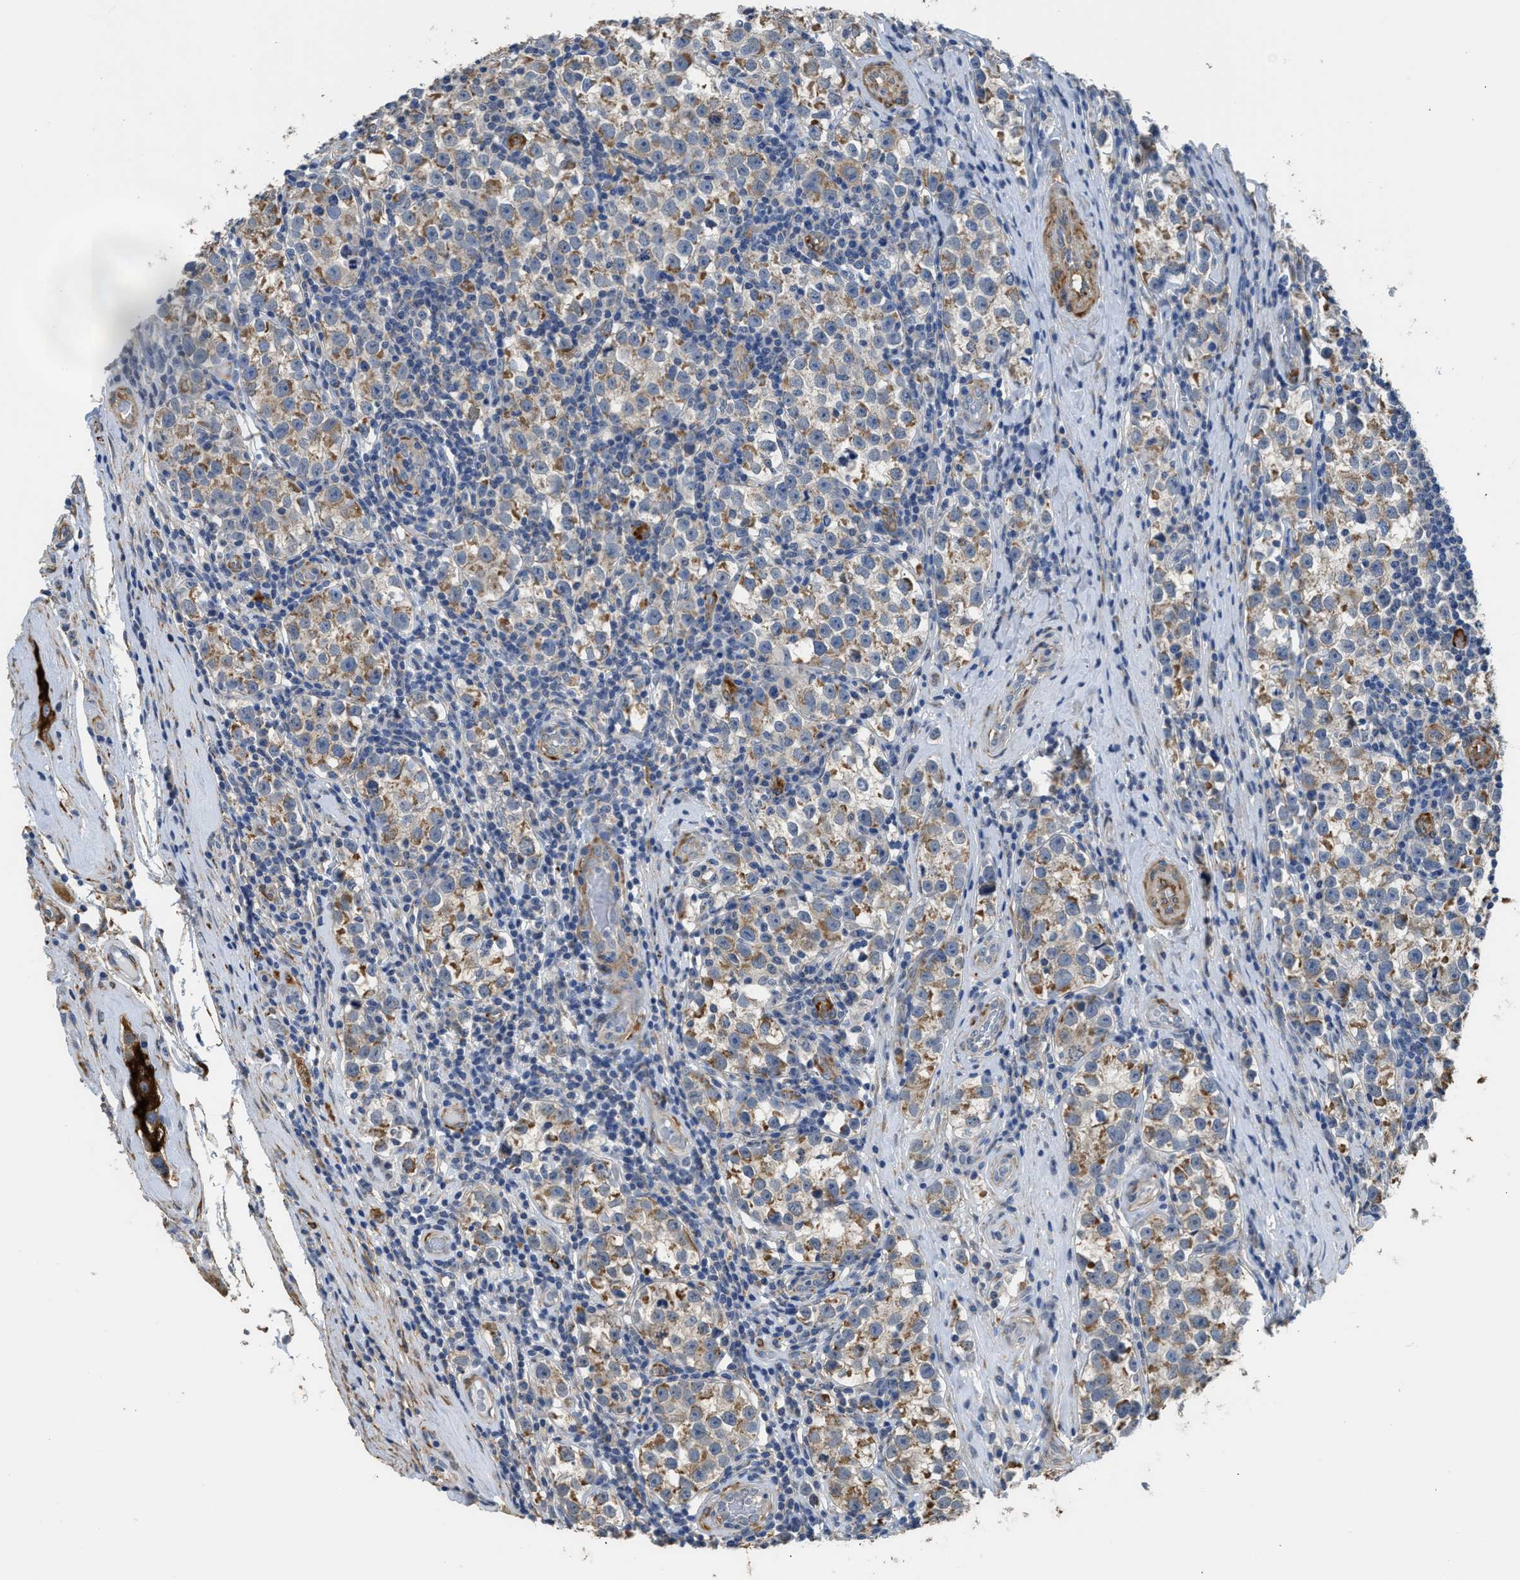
{"staining": {"intensity": "moderate", "quantity": ">75%", "location": "cytoplasmic/membranous"}, "tissue": "testis cancer", "cell_type": "Tumor cells", "image_type": "cancer", "snomed": [{"axis": "morphology", "description": "Normal tissue, NOS"}, {"axis": "morphology", "description": "Seminoma, NOS"}, {"axis": "topography", "description": "Testis"}], "caption": "Protein expression analysis of human testis seminoma reveals moderate cytoplasmic/membranous positivity in approximately >75% of tumor cells.", "gene": "ZSWIM5", "patient": {"sex": "male", "age": 43}}